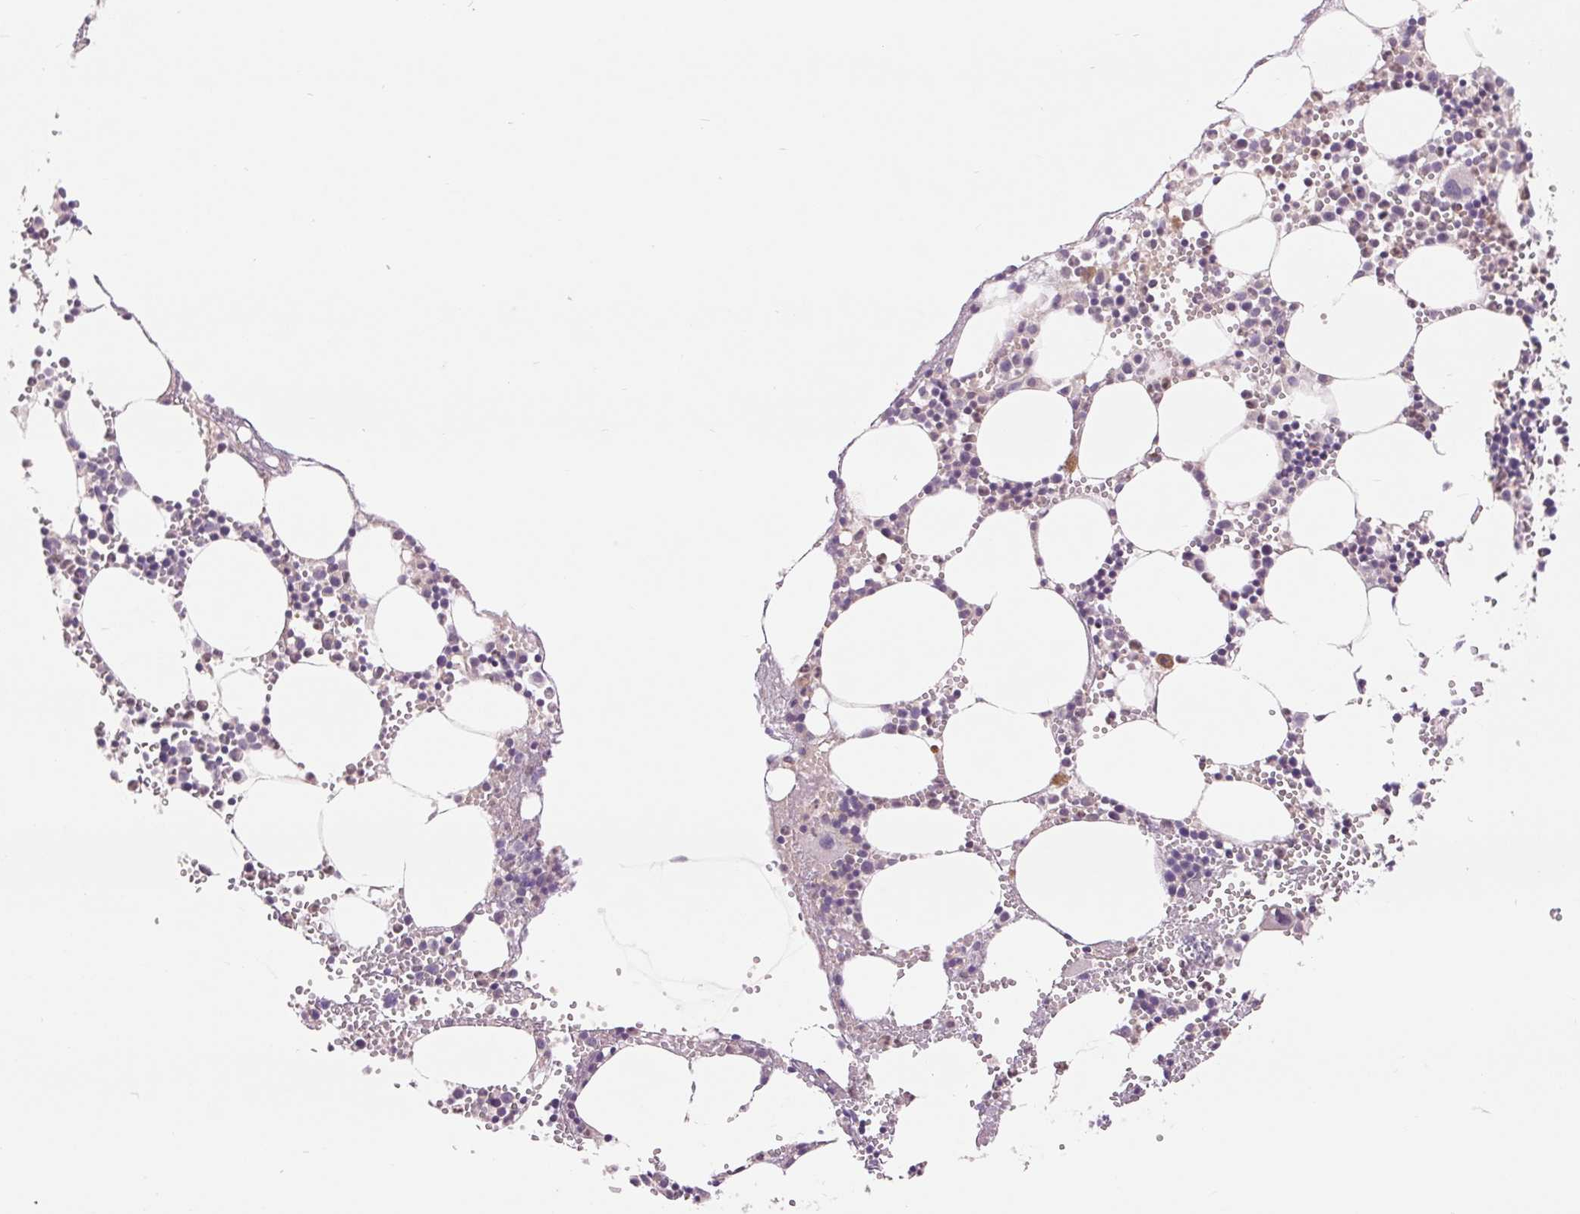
{"staining": {"intensity": "weak", "quantity": "<25%", "location": "cytoplasmic/membranous"}, "tissue": "bone marrow", "cell_type": "Hematopoietic cells", "image_type": "normal", "snomed": [{"axis": "morphology", "description": "Normal tissue, NOS"}, {"axis": "topography", "description": "Bone marrow"}], "caption": "The IHC photomicrograph has no significant expression in hematopoietic cells of bone marrow.", "gene": "RANBP3L", "patient": {"sex": "male", "age": 89}}